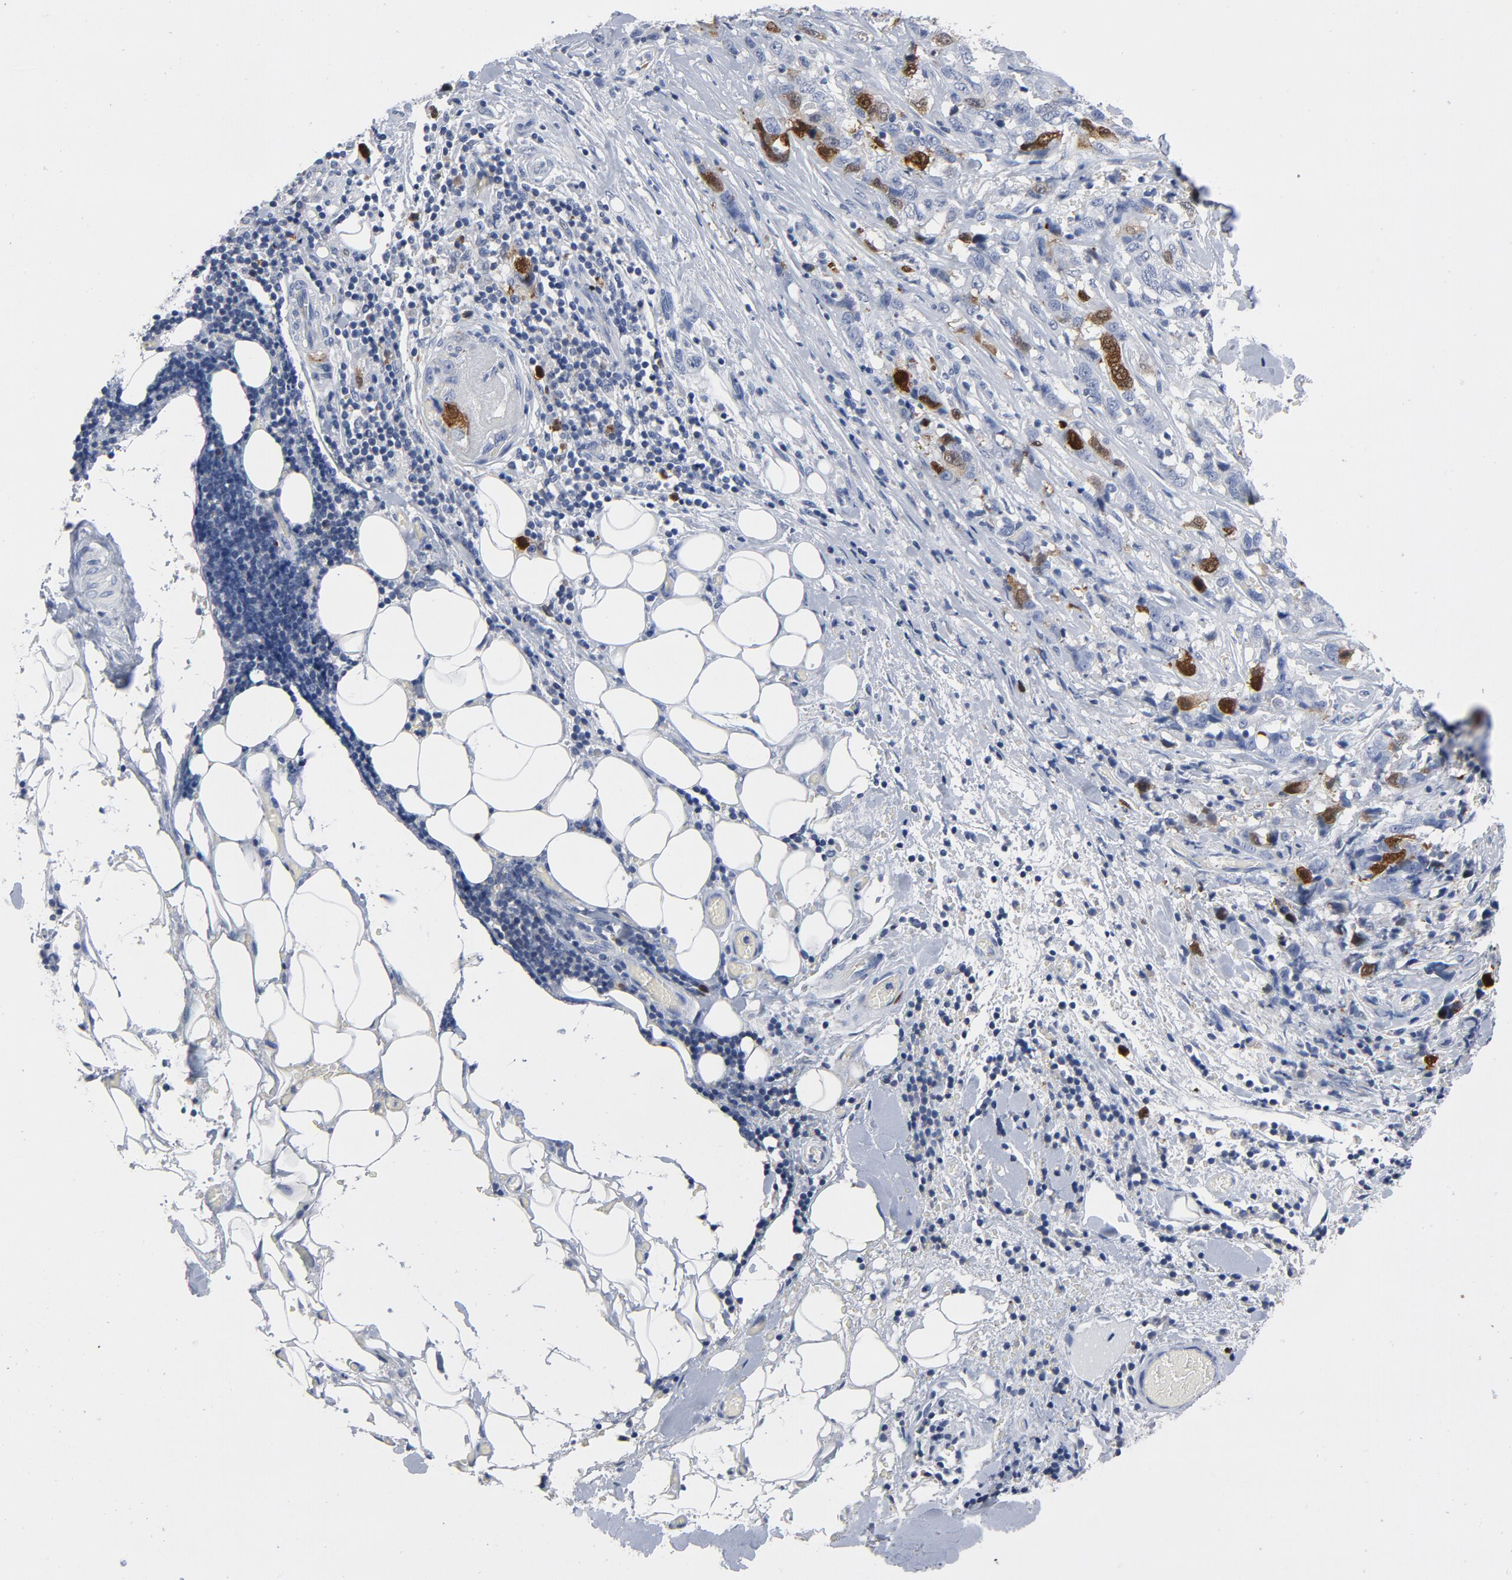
{"staining": {"intensity": "moderate", "quantity": "<25%", "location": "cytoplasmic/membranous,nuclear"}, "tissue": "stomach cancer", "cell_type": "Tumor cells", "image_type": "cancer", "snomed": [{"axis": "morphology", "description": "Adenocarcinoma, NOS"}, {"axis": "topography", "description": "Stomach"}], "caption": "Protein expression analysis of stomach cancer (adenocarcinoma) reveals moderate cytoplasmic/membranous and nuclear positivity in about <25% of tumor cells.", "gene": "CDC20", "patient": {"sex": "male", "age": 48}}